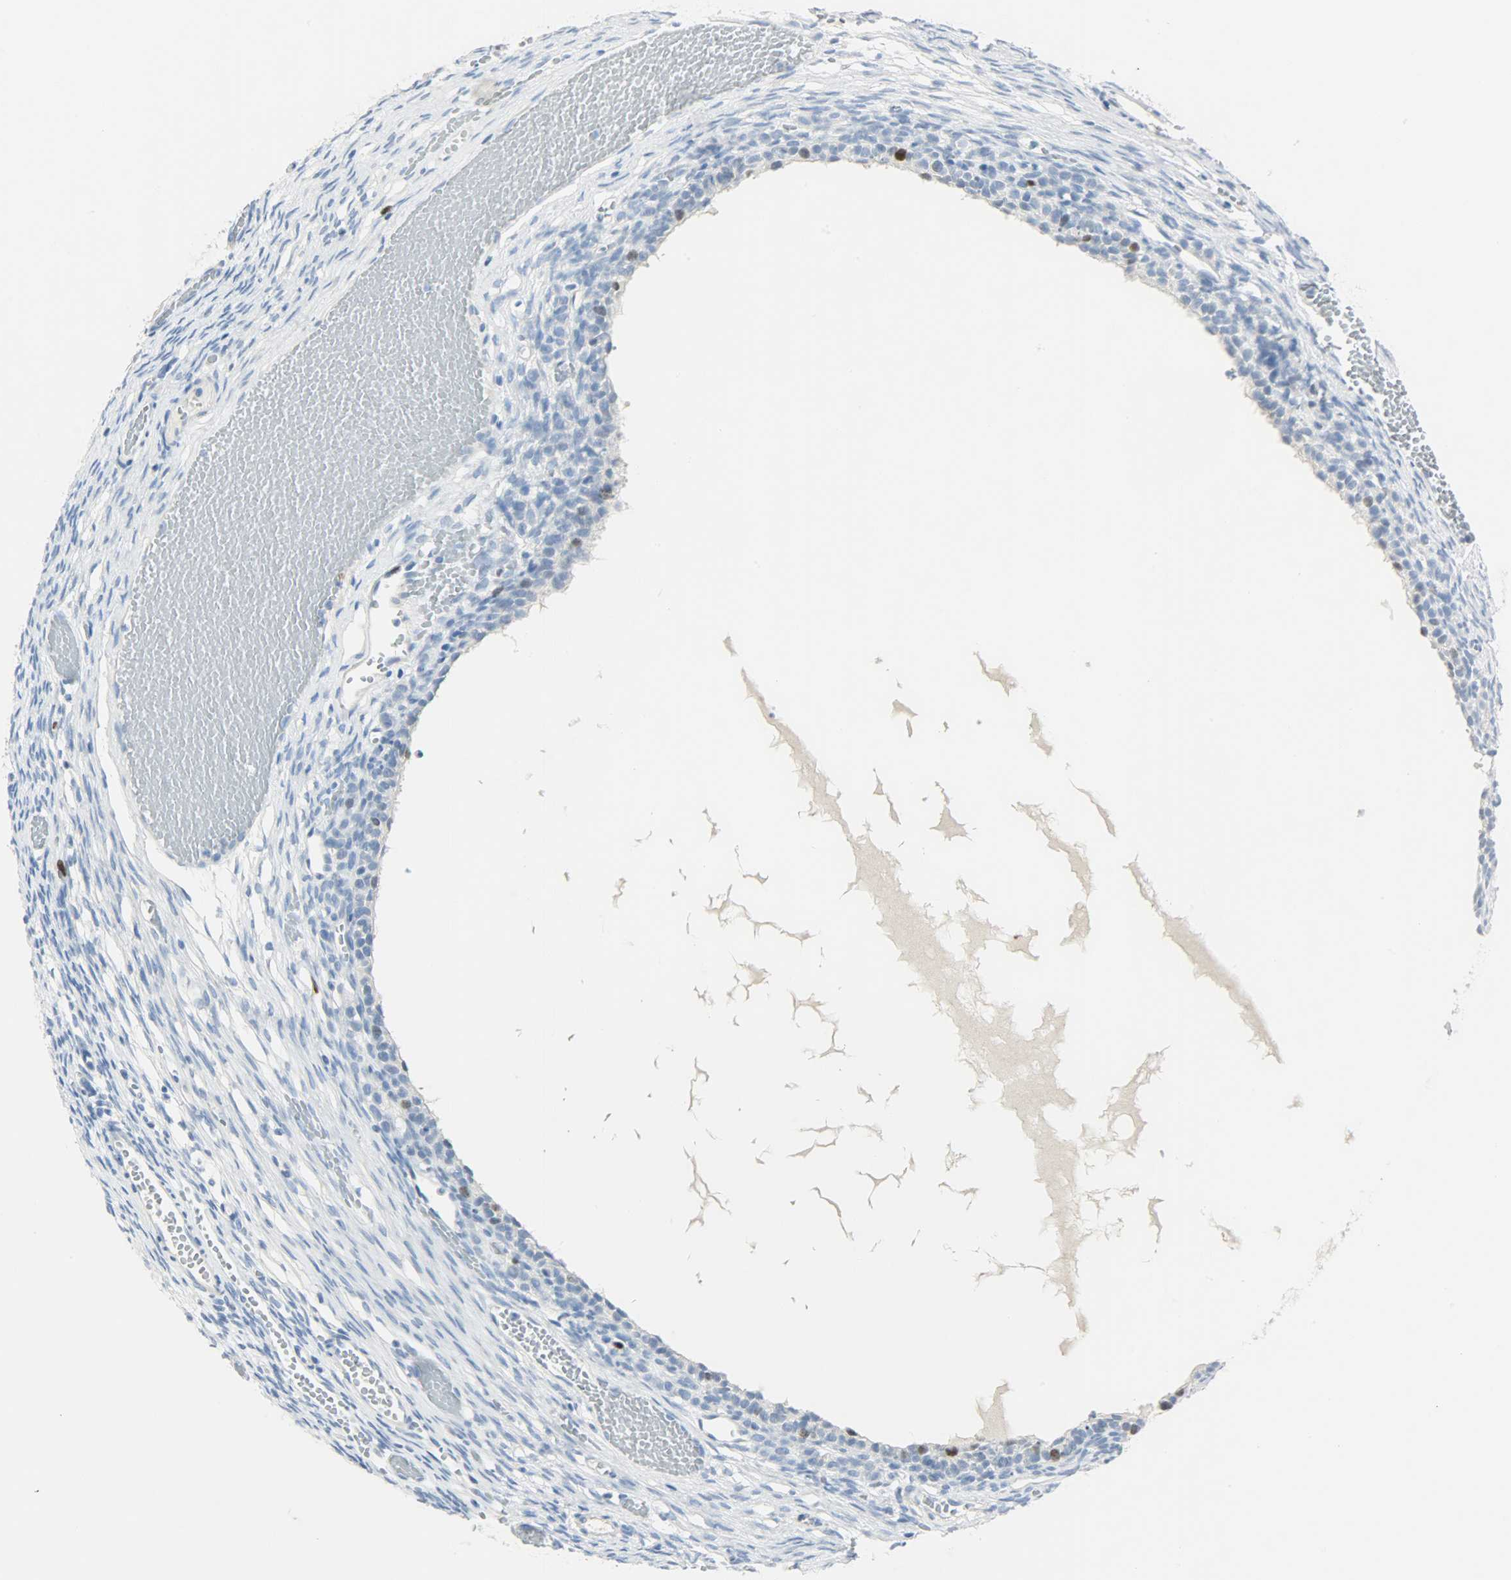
{"staining": {"intensity": "negative", "quantity": "none", "location": "none"}, "tissue": "ovary", "cell_type": "Ovarian stroma cells", "image_type": "normal", "snomed": [{"axis": "morphology", "description": "Normal tissue, NOS"}, {"axis": "topography", "description": "Ovary"}], "caption": "This is an immunohistochemistry micrograph of benign ovary. There is no expression in ovarian stroma cells.", "gene": "HELLS", "patient": {"sex": "female", "age": 35}}